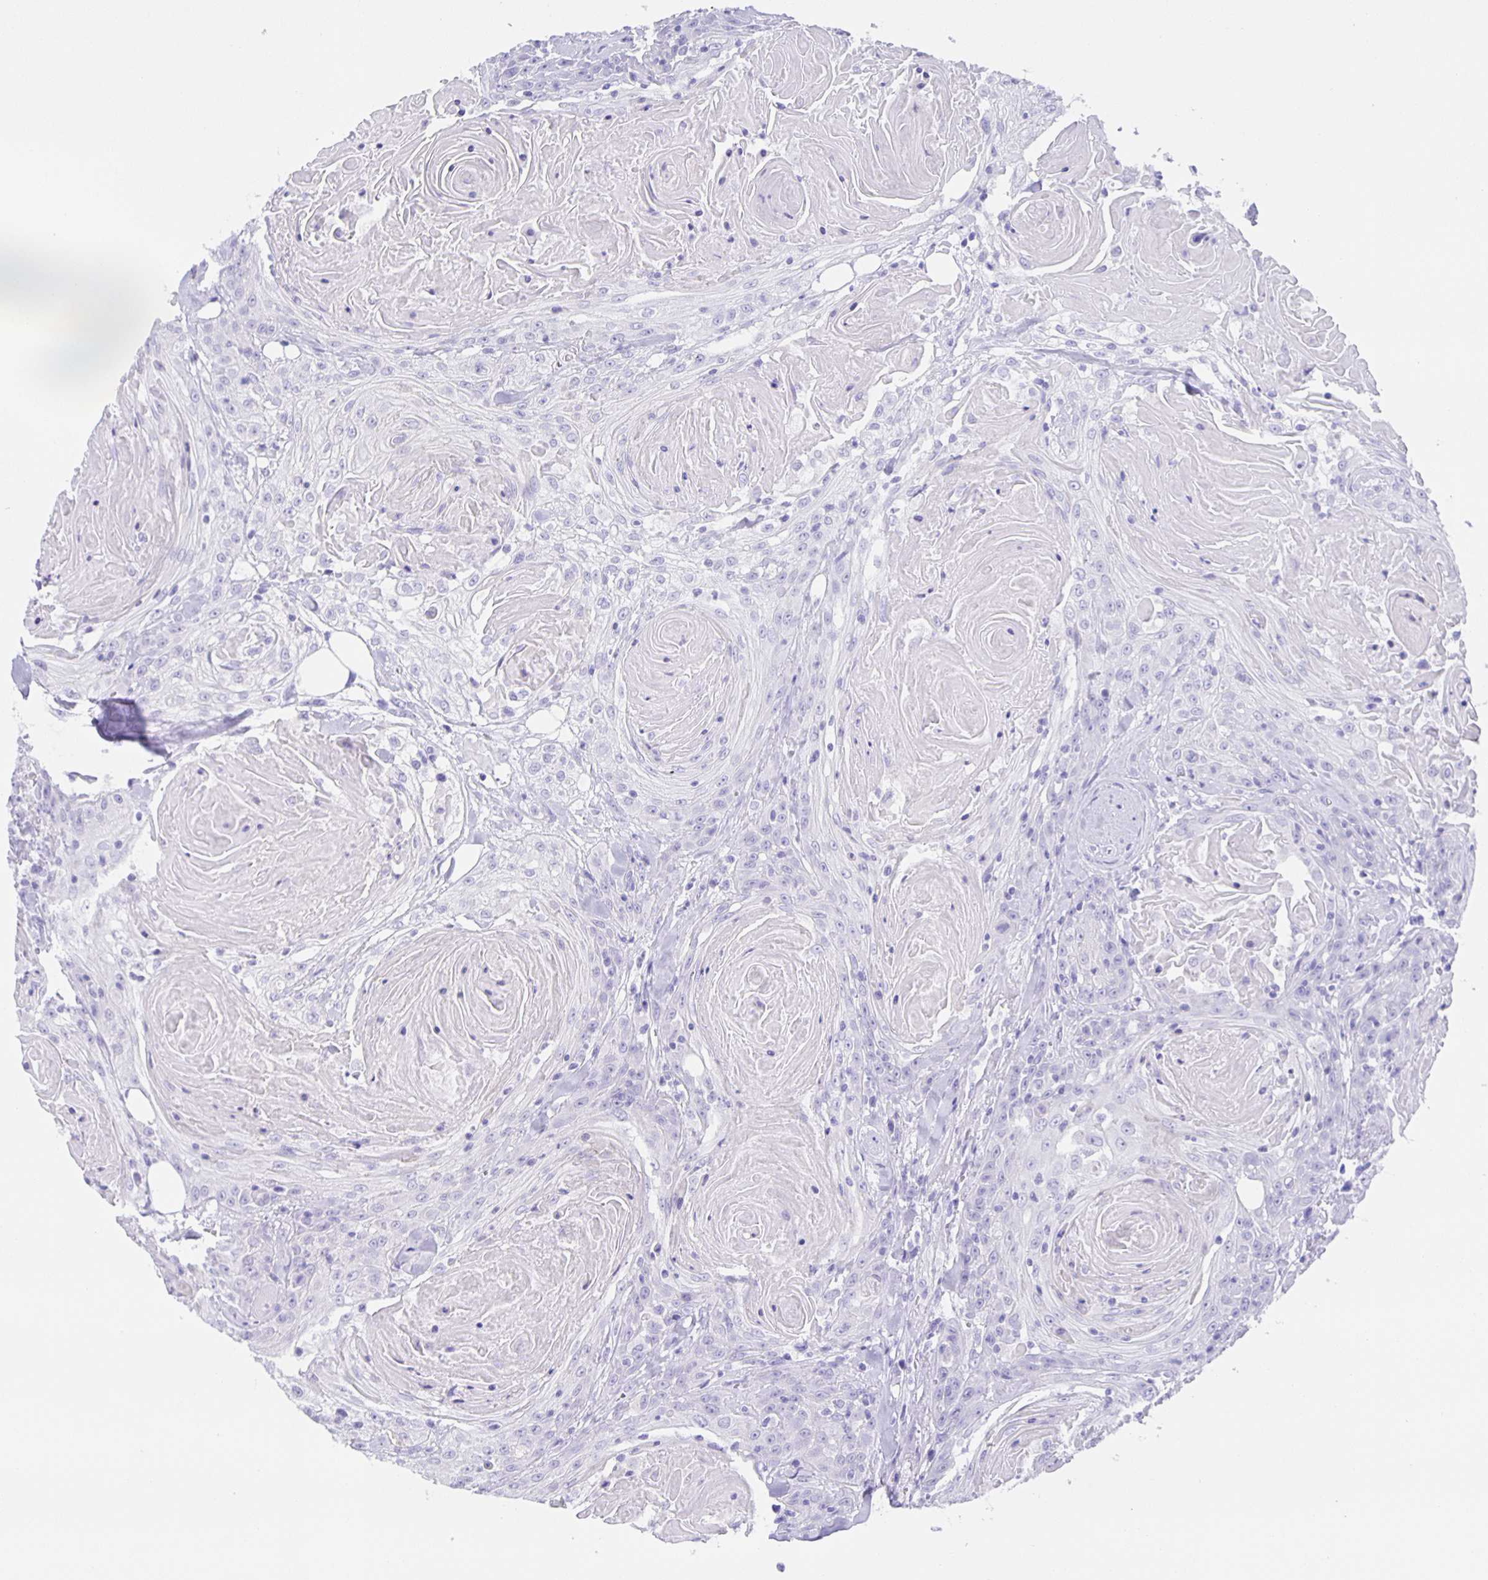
{"staining": {"intensity": "negative", "quantity": "none", "location": "none"}, "tissue": "head and neck cancer", "cell_type": "Tumor cells", "image_type": "cancer", "snomed": [{"axis": "morphology", "description": "Squamous cell carcinoma, NOS"}, {"axis": "topography", "description": "Head-Neck"}], "caption": "Head and neck cancer (squamous cell carcinoma) stained for a protein using immunohistochemistry (IHC) displays no staining tumor cells.", "gene": "GUCA2A", "patient": {"sex": "female", "age": 84}}